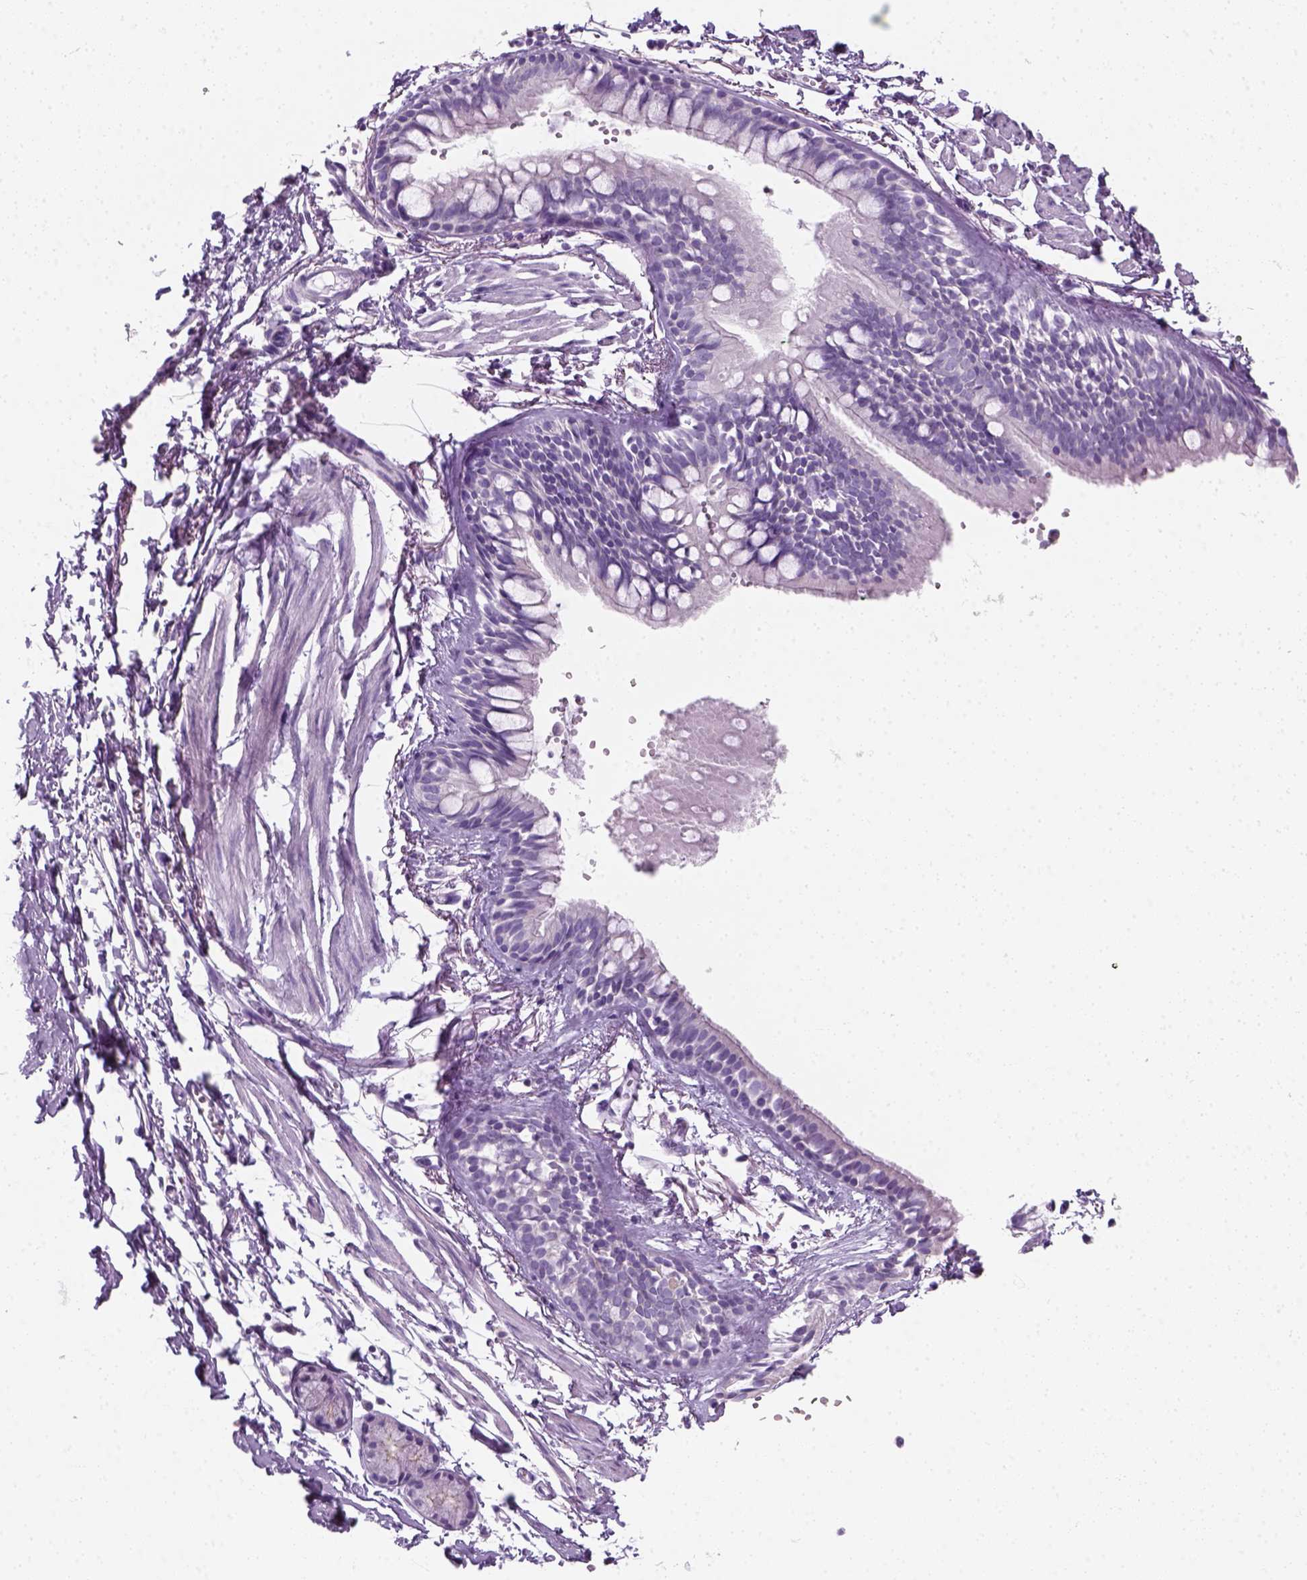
{"staining": {"intensity": "negative", "quantity": "none", "location": "none"}, "tissue": "bronchus", "cell_type": "Respiratory epithelial cells", "image_type": "normal", "snomed": [{"axis": "morphology", "description": "Normal tissue, NOS"}, {"axis": "topography", "description": "Cartilage tissue"}, {"axis": "topography", "description": "Bronchus"}], "caption": "IHC photomicrograph of unremarkable bronchus: bronchus stained with DAB (3,3'-diaminobenzidine) shows no significant protein expression in respiratory epithelial cells.", "gene": "SLC12A5", "patient": {"sex": "female", "age": 59}}